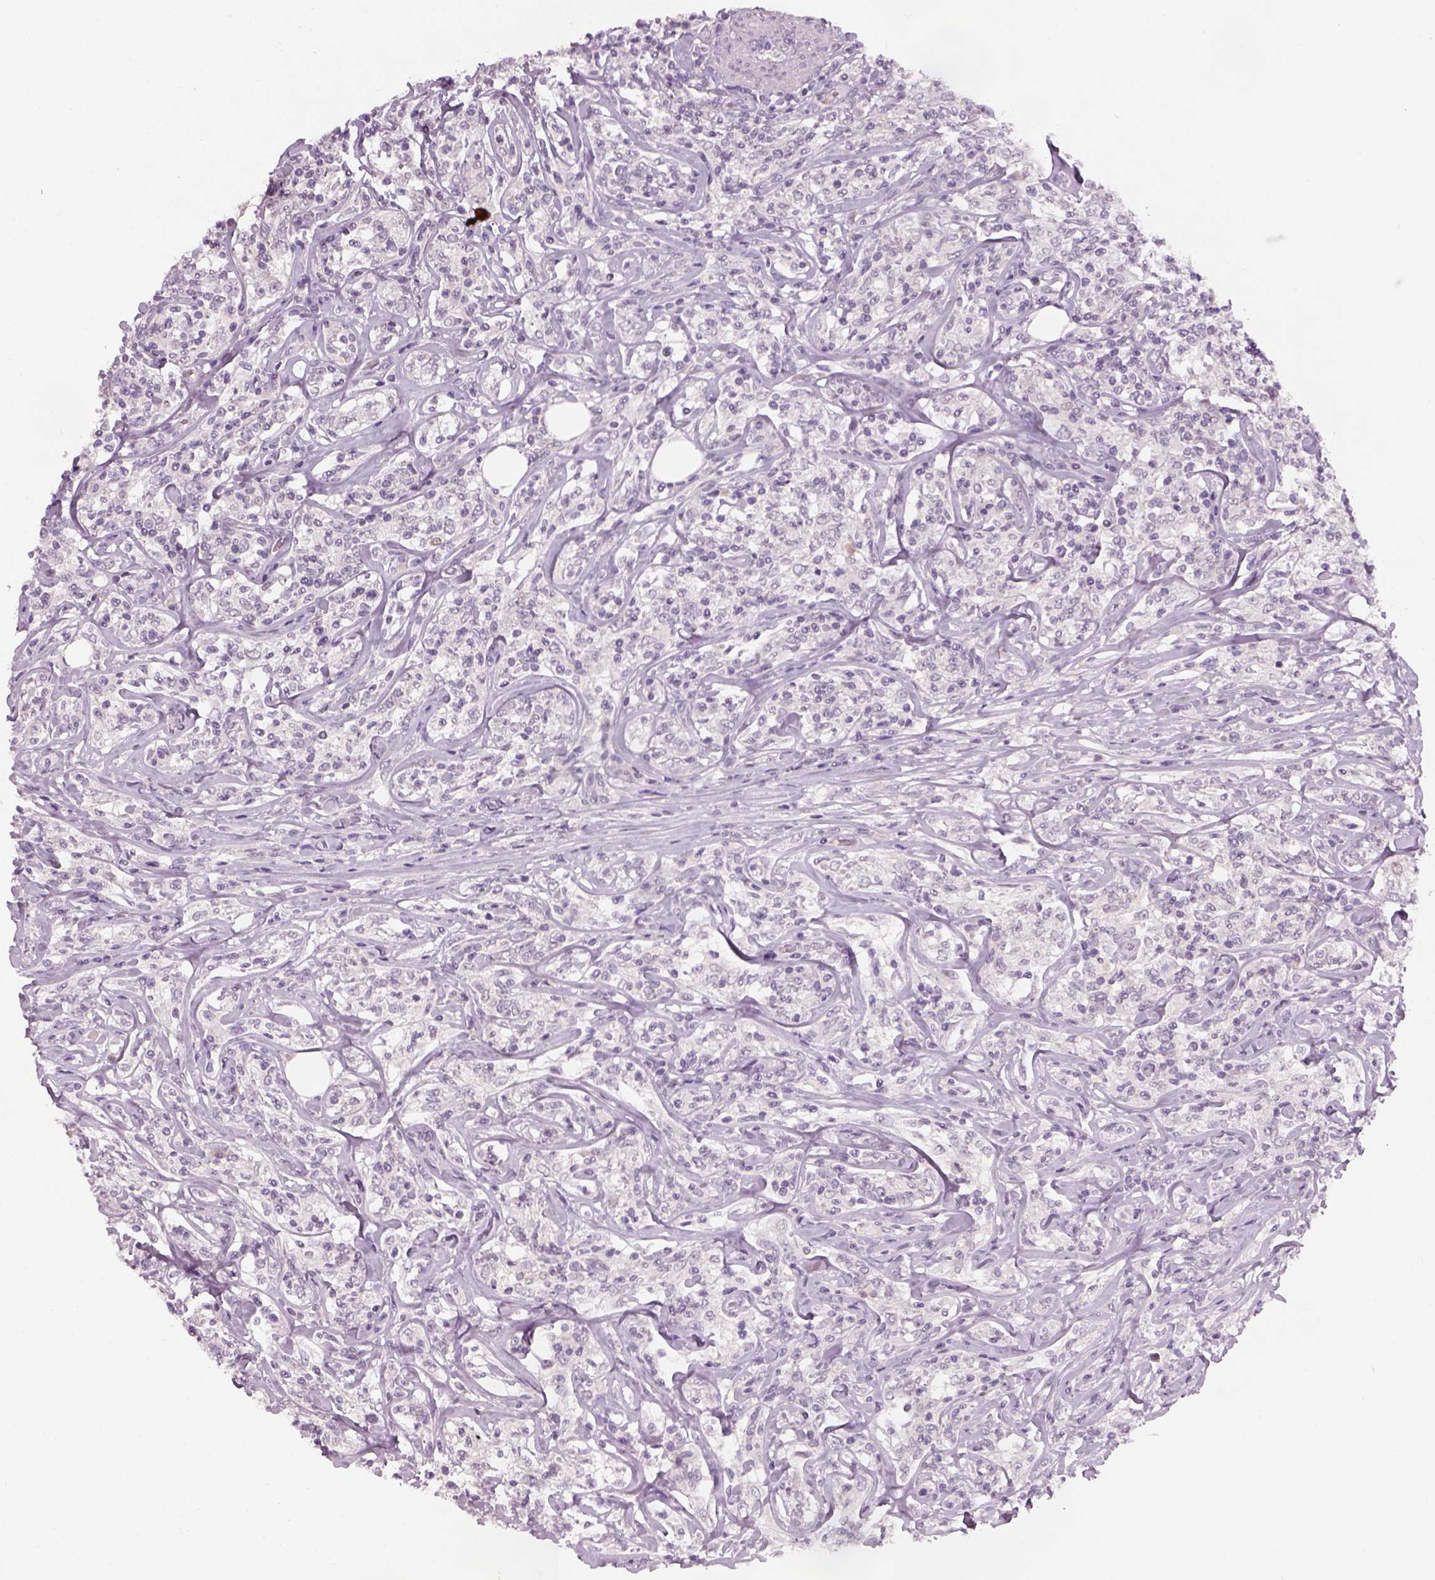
{"staining": {"intensity": "negative", "quantity": "none", "location": "none"}, "tissue": "lymphoma", "cell_type": "Tumor cells", "image_type": "cancer", "snomed": [{"axis": "morphology", "description": "Malignant lymphoma, non-Hodgkin's type, High grade"}, {"axis": "topography", "description": "Lymph node"}], "caption": "High magnification brightfield microscopy of high-grade malignant lymphoma, non-Hodgkin's type stained with DAB (brown) and counterstained with hematoxylin (blue): tumor cells show no significant positivity. (Brightfield microscopy of DAB immunohistochemistry at high magnification).", "gene": "GDNF", "patient": {"sex": "female", "age": 84}}